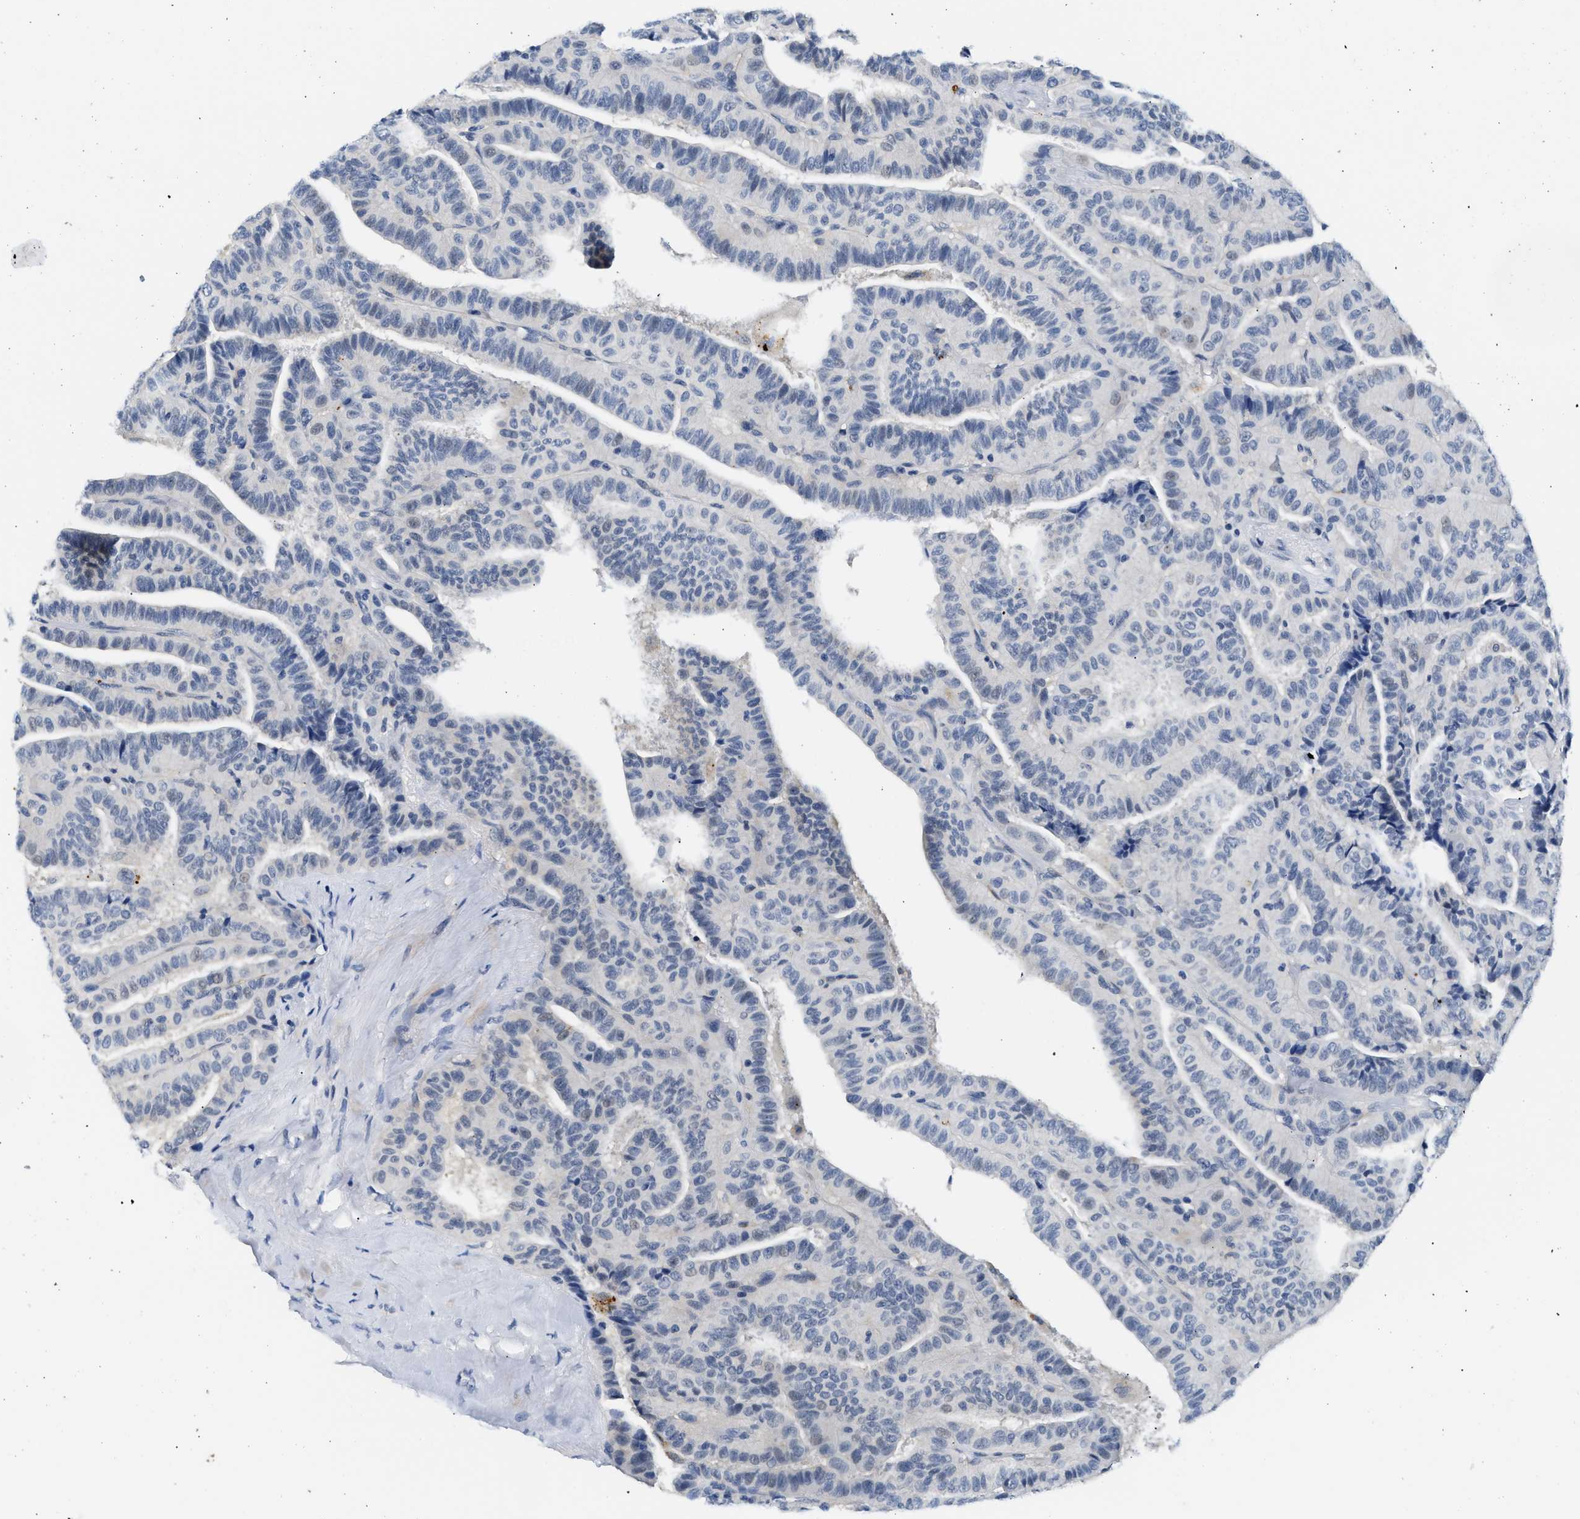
{"staining": {"intensity": "negative", "quantity": "none", "location": "none"}, "tissue": "thyroid cancer", "cell_type": "Tumor cells", "image_type": "cancer", "snomed": [{"axis": "morphology", "description": "Papillary adenocarcinoma, NOS"}, {"axis": "topography", "description": "Thyroid gland"}], "caption": "There is no significant staining in tumor cells of thyroid cancer.", "gene": "MED22", "patient": {"sex": "male", "age": 77}}